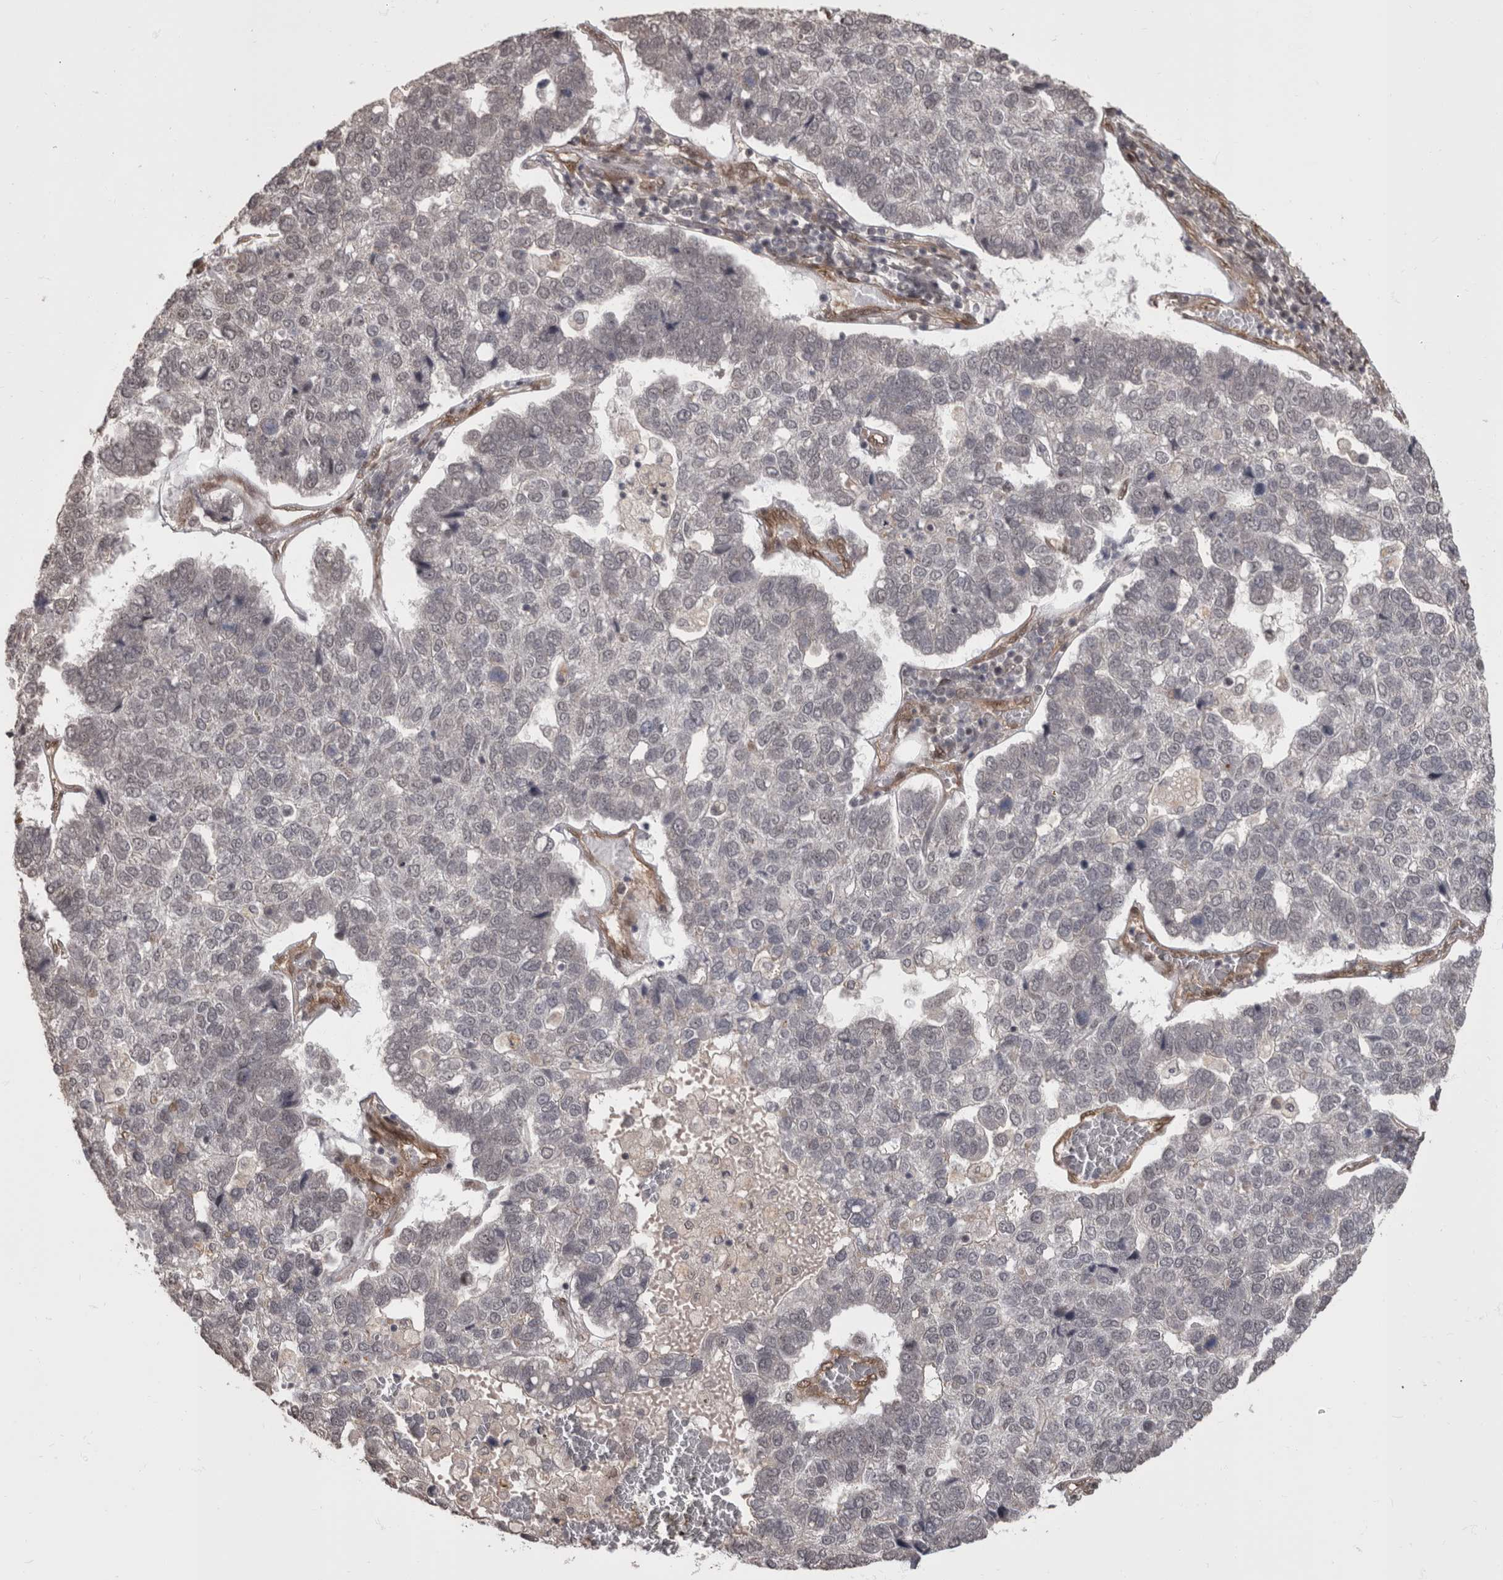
{"staining": {"intensity": "negative", "quantity": "none", "location": "none"}, "tissue": "pancreatic cancer", "cell_type": "Tumor cells", "image_type": "cancer", "snomed": [{"axis": "morphology", "description": "Adenocarcinoma, NOS"}, {"axis": "topography", "description": "Pancreas"}], "caption": "Tumor cells are negative for protein expression in human adenocarcinoma (pancreatic). Nuclei are stained in blue.", "gene": "AKT3", "patient": {"sex": "female", "age": 61}}